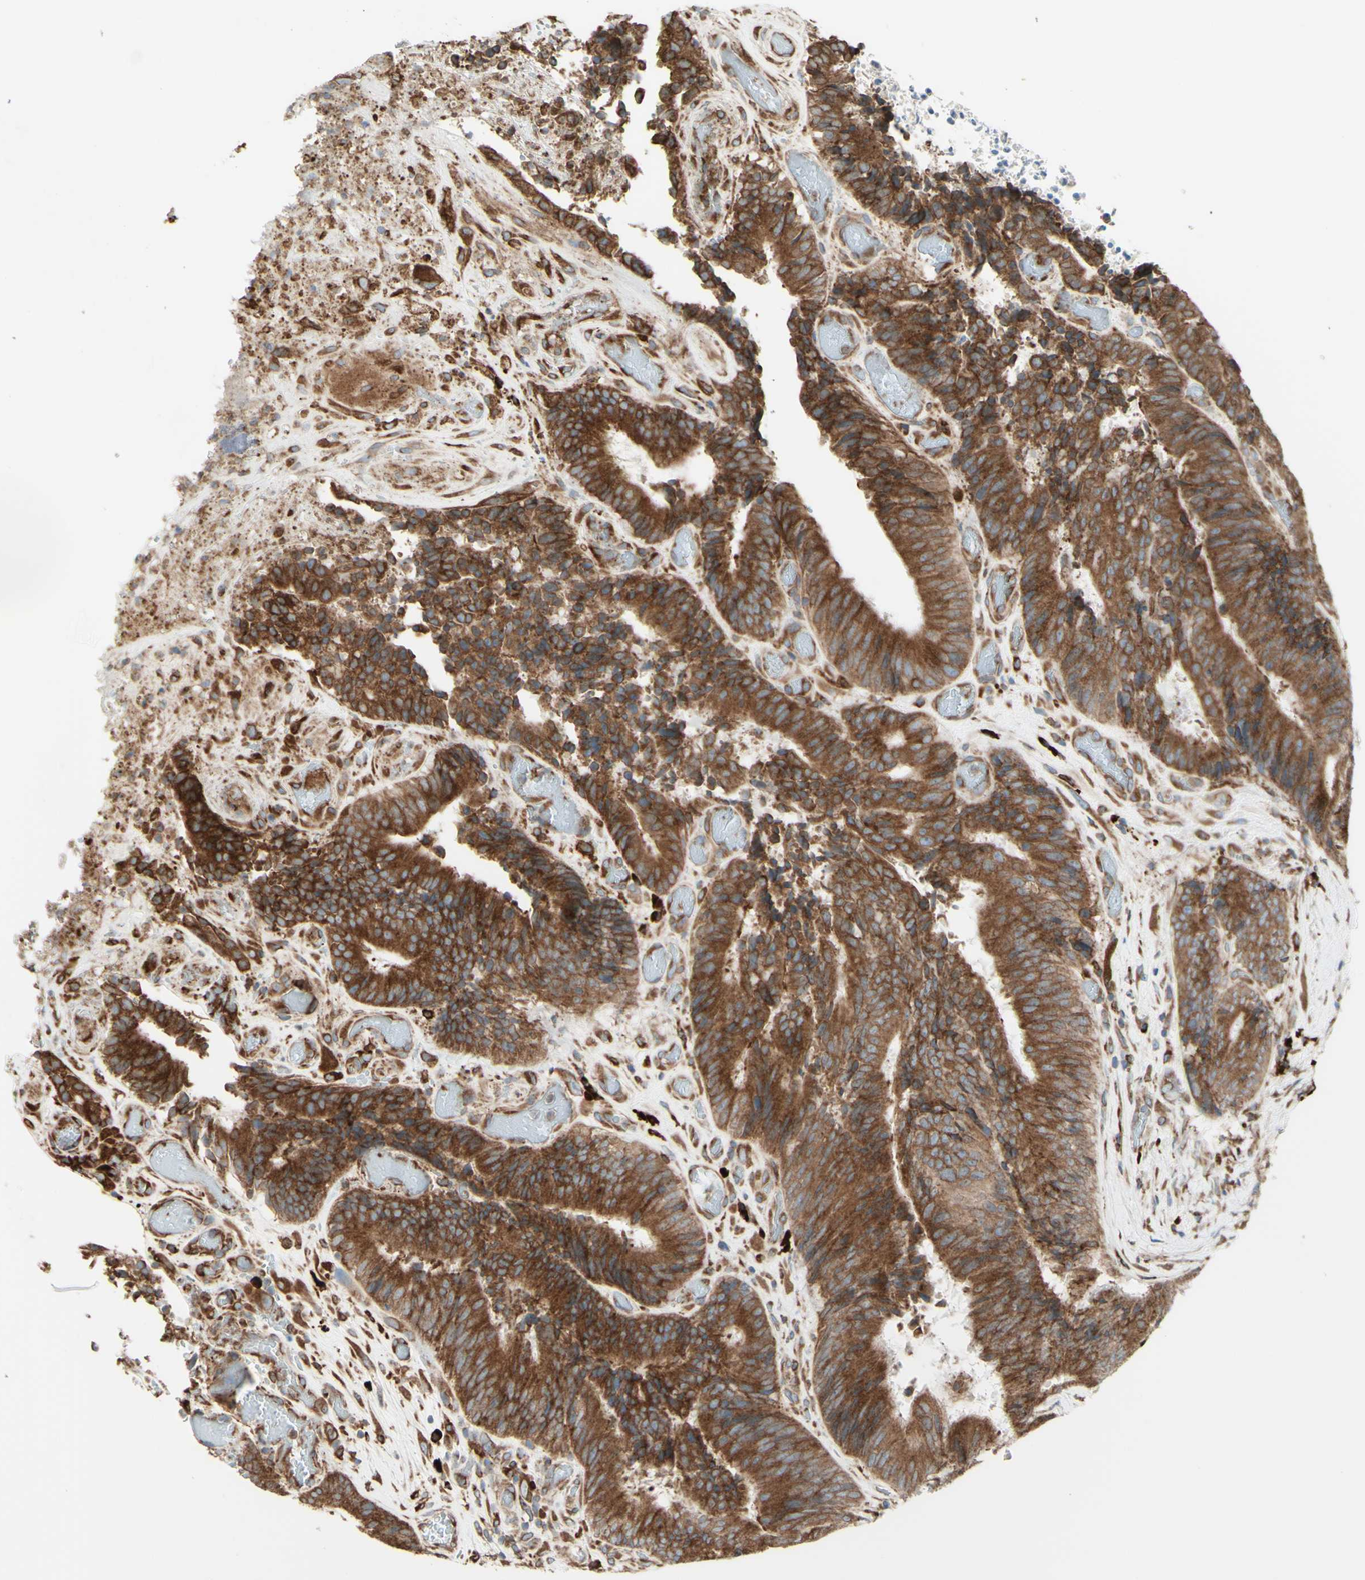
{"staining": {"intensity": "strong", "quantity": ">75%", "location": "cytoplasmic/membranous"}, "tissue": "colorectal cancer", "cell_type": "Tumor cells", "image_type": "cancer", "snomed": [{"axis": "morphology", "description": "Adenocarcinoma, NOS"}, {"axis": "topography", "description": "Rectum"}], "caption": "This is an image of IHC staining of colorectal adenocarcinoma, which shows strong expression in the cytoplasmic/membranous of tumor cells.", "gene": "DNAJB11", "patient": {"sex": "male", "age": 72}}